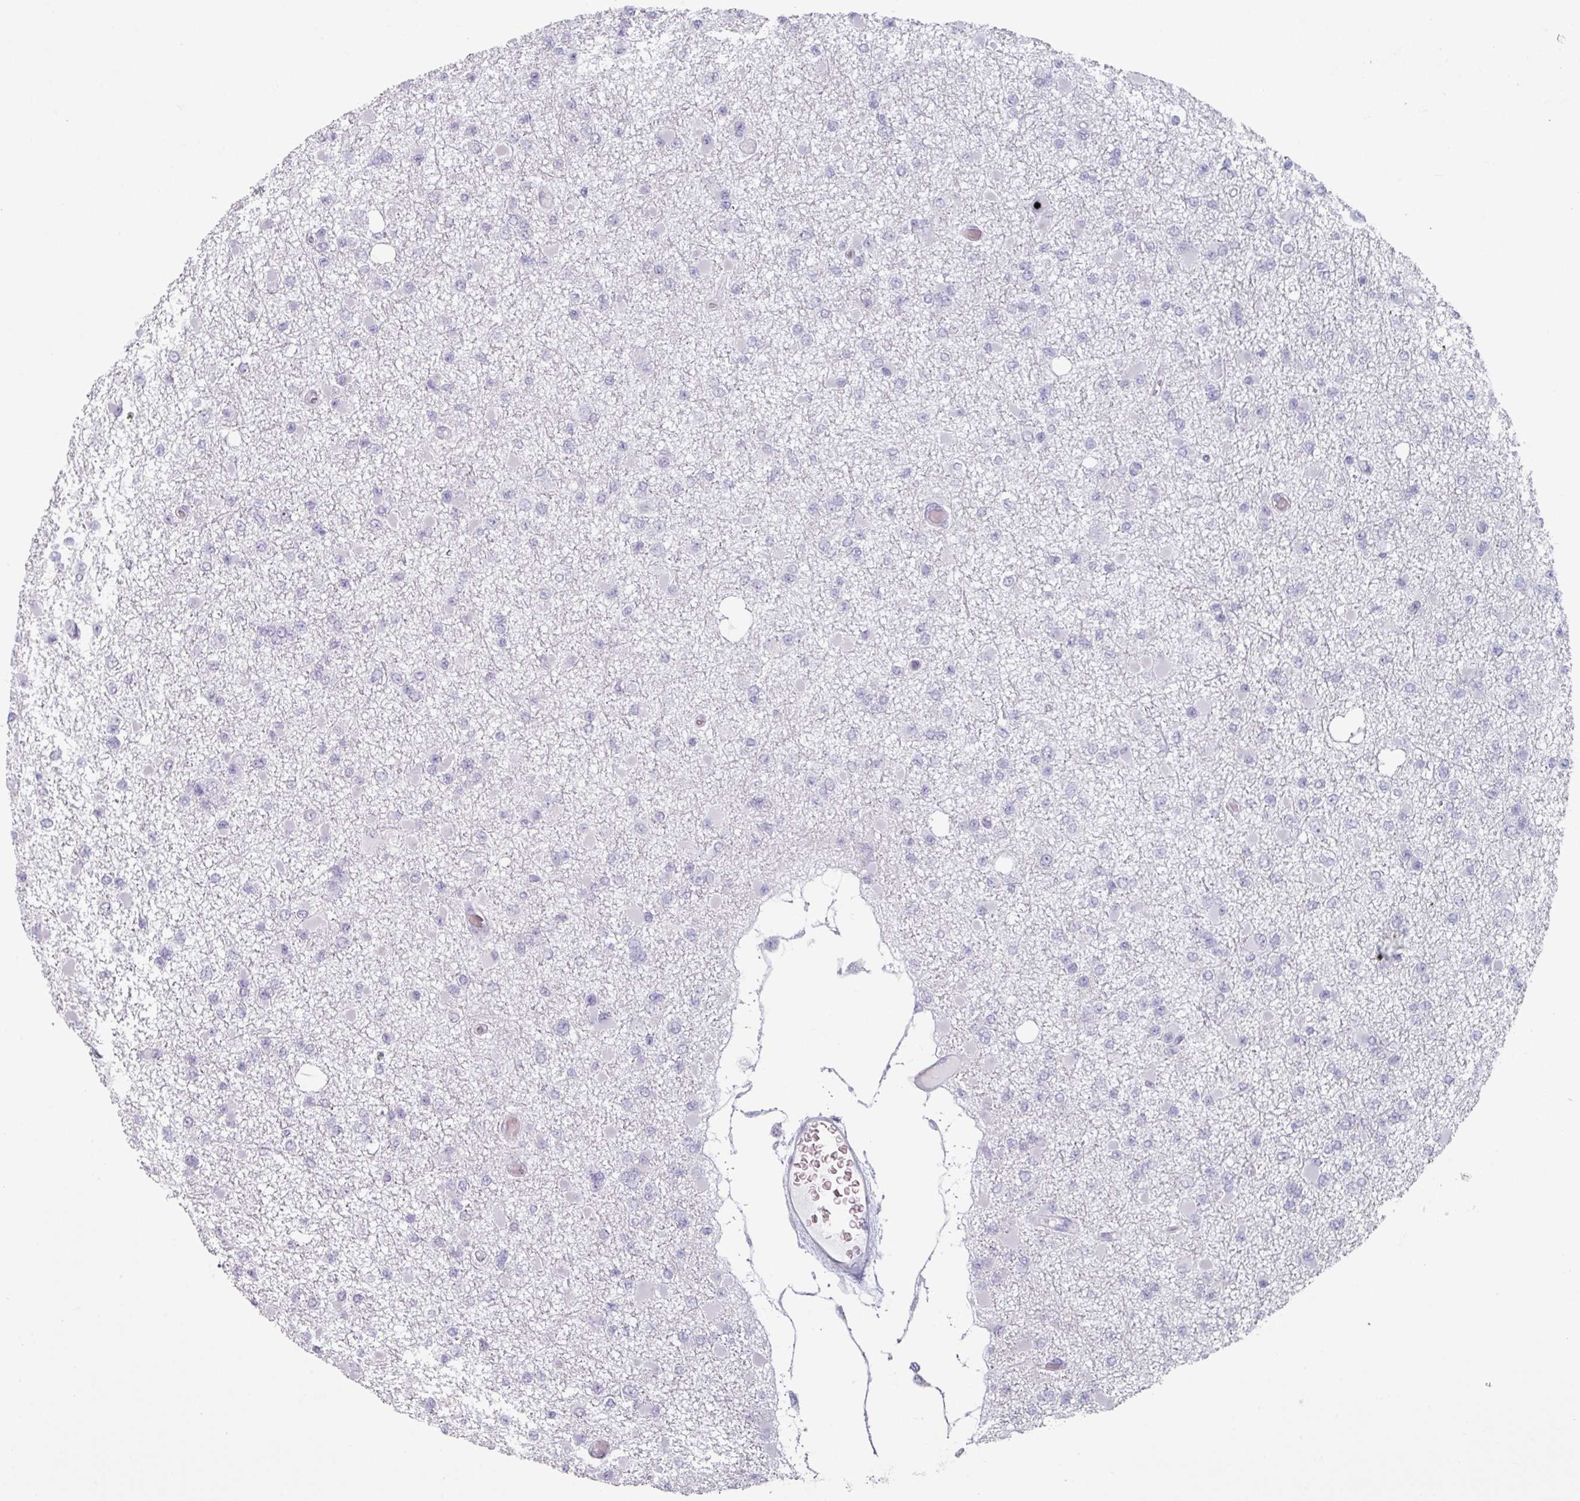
{"staining": {"intensity": "negative", "quantity": "none", "location": "none"}, "tissue": "glioma", "cell_type": "Tumor cells", "image_type": "cancer", "snomed": [{"axis": "morphology", "description": "Glioma, malignant, Low grade"}, {"axis": "topography", "description": "Brain"}], "caption": "This is a histopathology image of immunohistochemistry (IHC) staining of glioma, which shows no positivity in tumor cells. (DAB immunohistochemistry with hematoxylin counter stain).", "gene": "SLC35G2", "patient": {"sex": "female", "age": 22}}